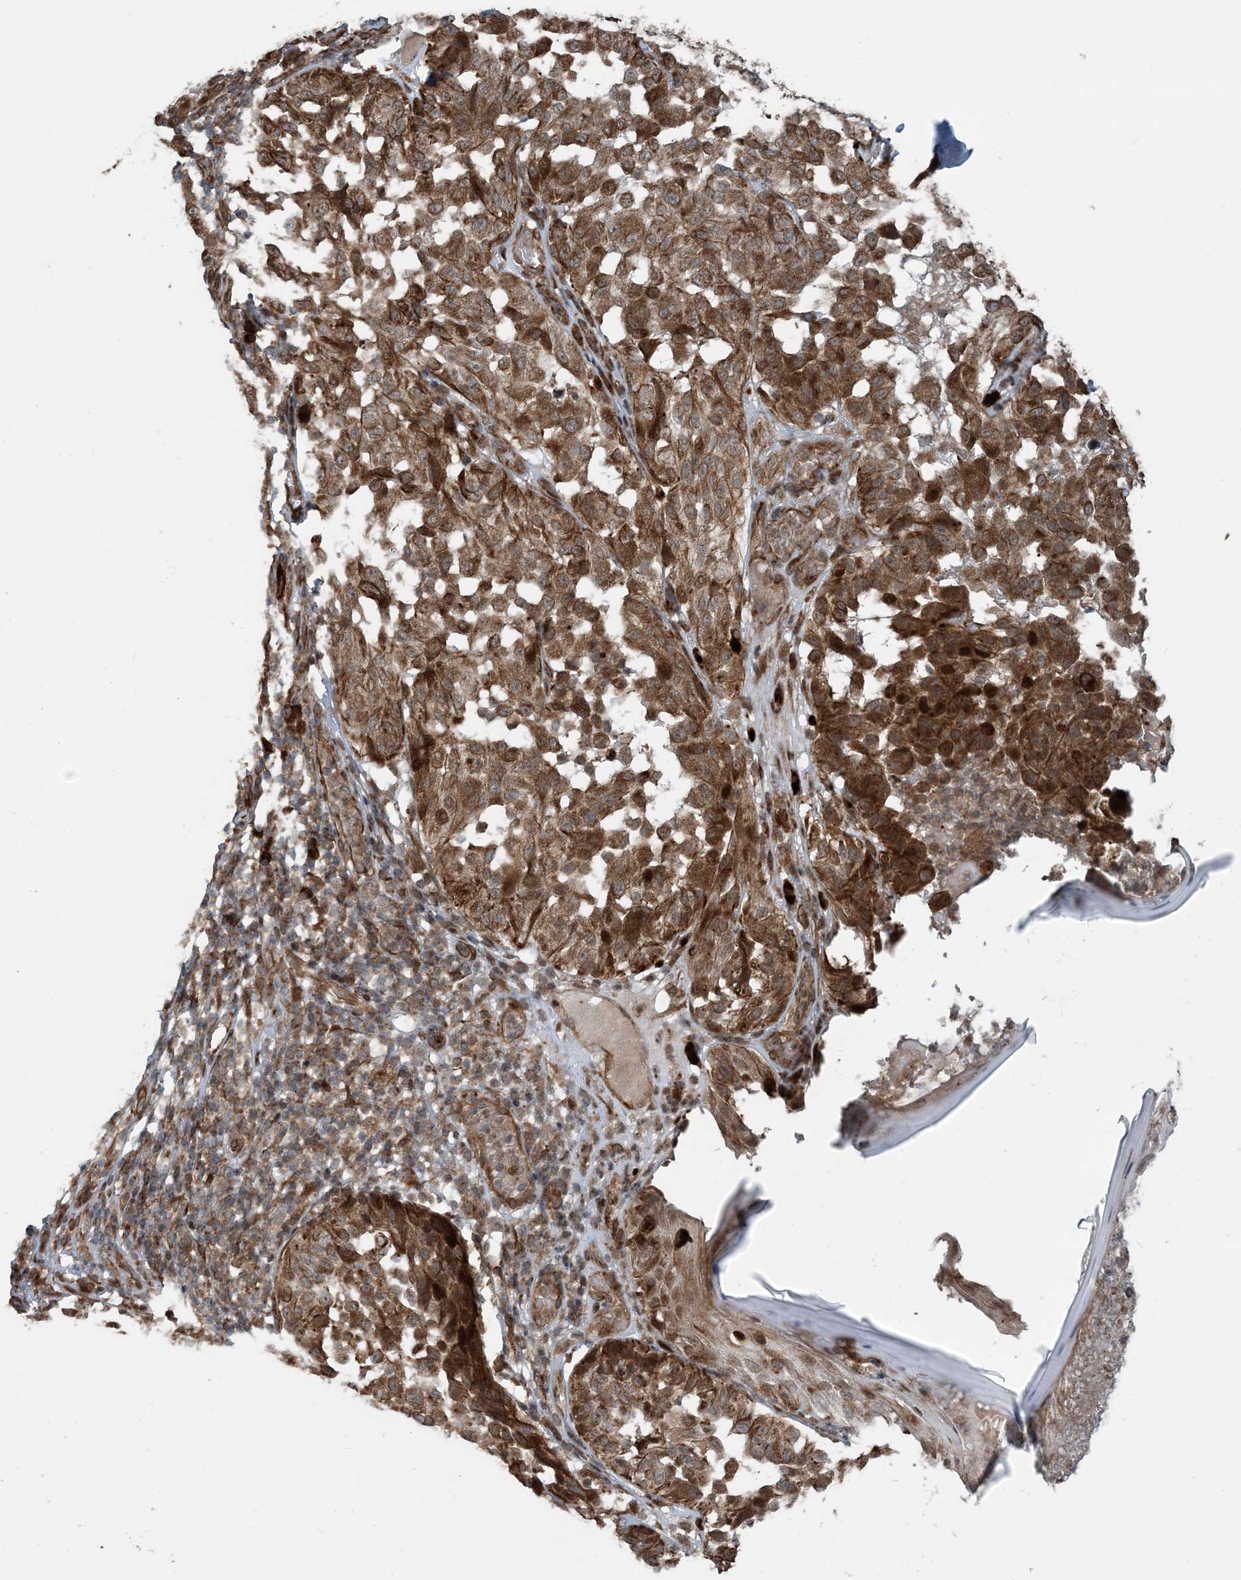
{"staining": {"intensity": "moderate", "quantity": ">75%", "location": "cytoplasmic/membranous"}, "tissue": "melanoma", "cell_type": "Tumor cells", "image_type": "cancer", "snomed": [{"axis": "morphology", "description": "Malignant melanoma, NOS"}, {"axis": "topography", "description": "Skin"}], "caption": "Immunohistochemistry staining of malignant melanoma, which exhibits medium levels of moderate cytoplasmic/membranous expression in approximately >75% of tumor cells indicating moderate cytoplasmic/membranous protein expression. The staining was performed using DAB (brown) for protein detection and nuclei were counterstained in hematoxylin (blue).", "gene": "EDEM2", "patient": {"sex": "female", "age": 46}}